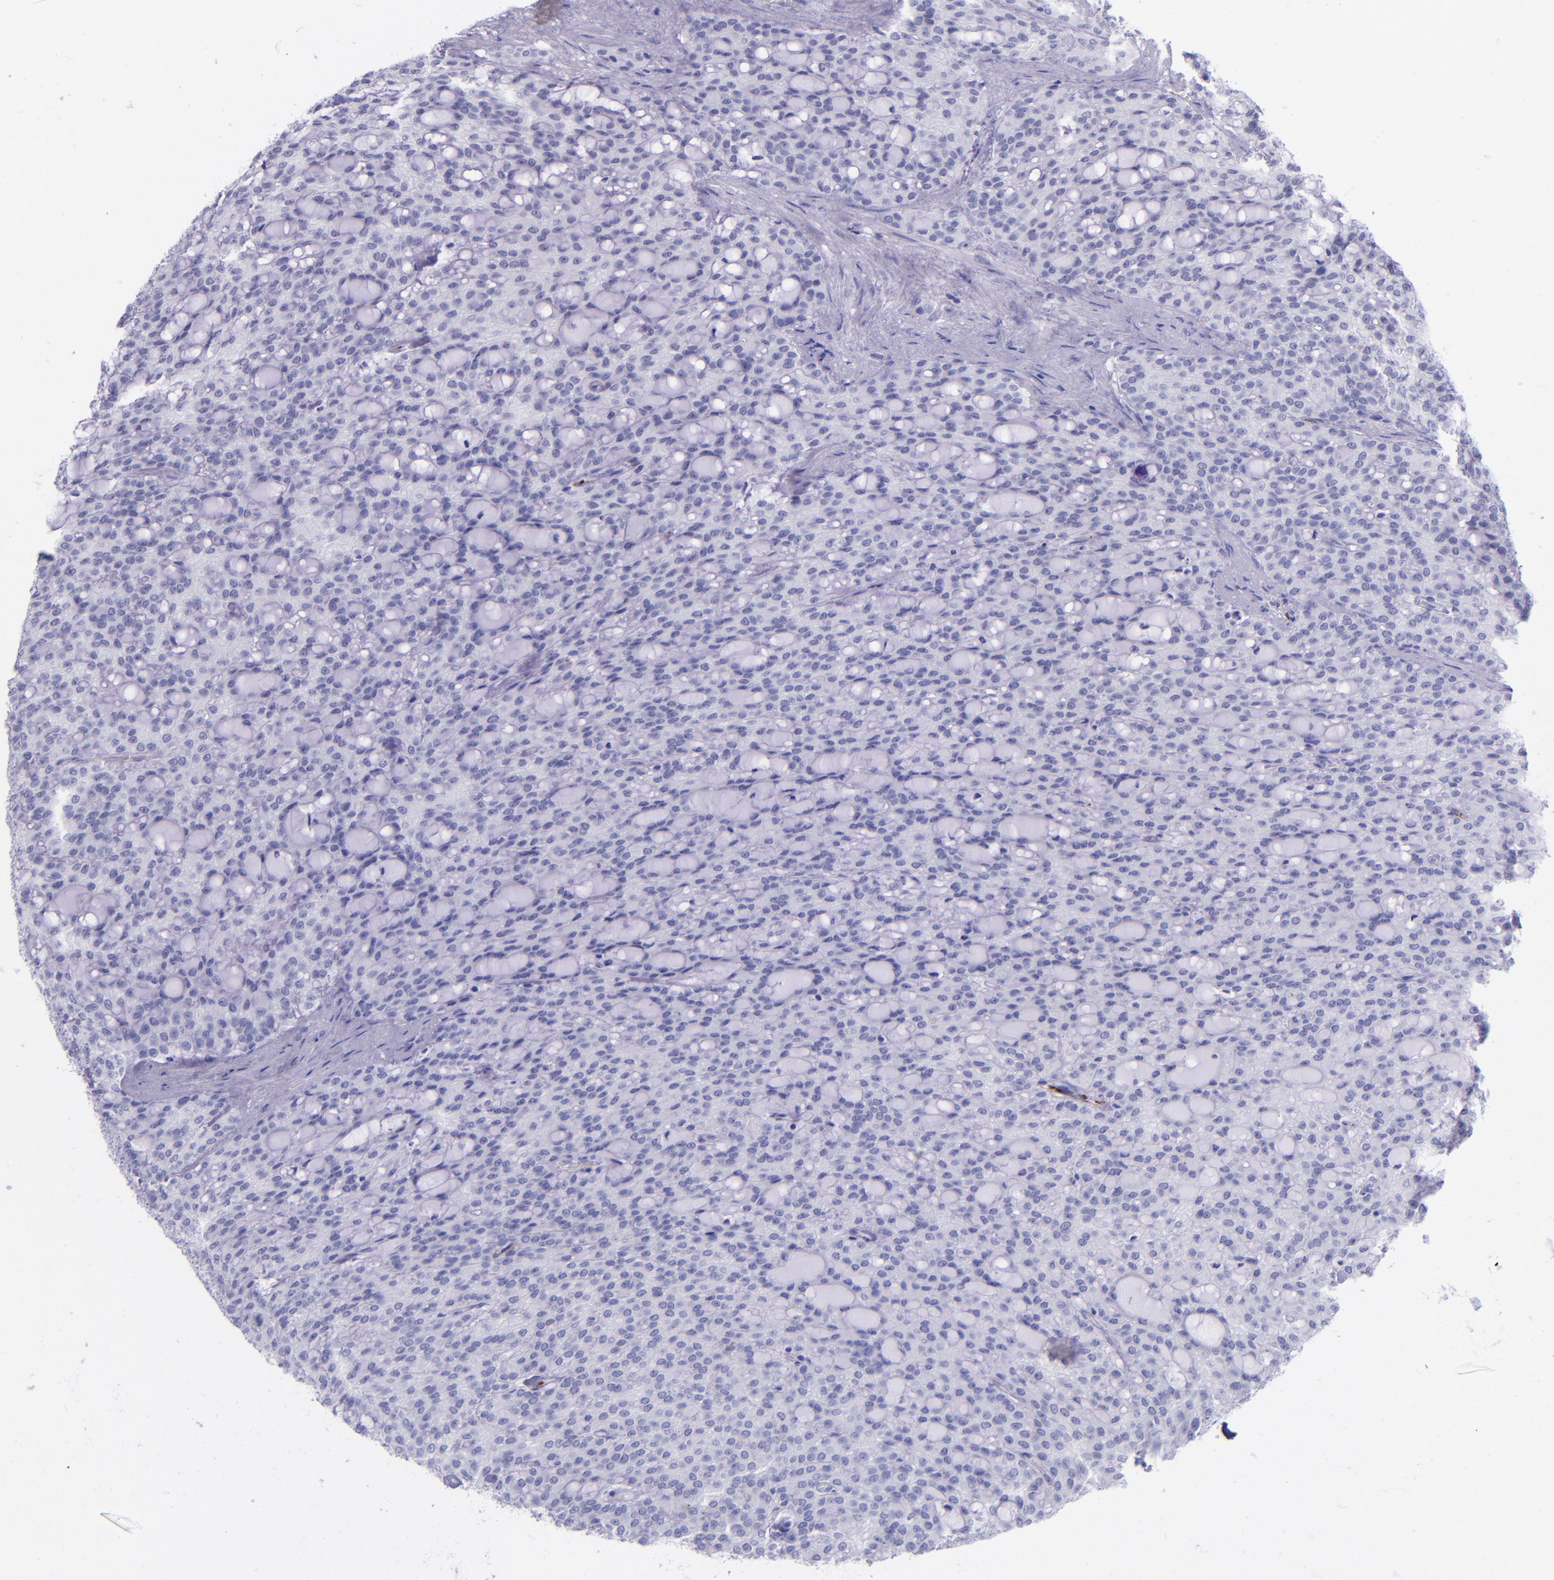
{"staining": {"intensity": "negative", "quantity": "none", "location": "none"}, "tissue": "renal cancer", "cell_type": "Tumor cells", "image_type": "cancer", "snomed": [{"axis": "morphology", "description": "Adenocarcinoma, NOS"}, {"axis": "topography", "description": "Kidney"}], "caption": "The immunohistochemistry histopathology image has no significant expression in tumor cells of adenocarcinoma (renal) tissue. The staining was performed using DAB (3,3'-diaminobenzidine) to visualize the protein expression in brown, while the nuclei were stained in blue with hematoxylin (Magnification: 20x).", "gene": "SELE", "patient": {"sex": "male", "age": 63}}